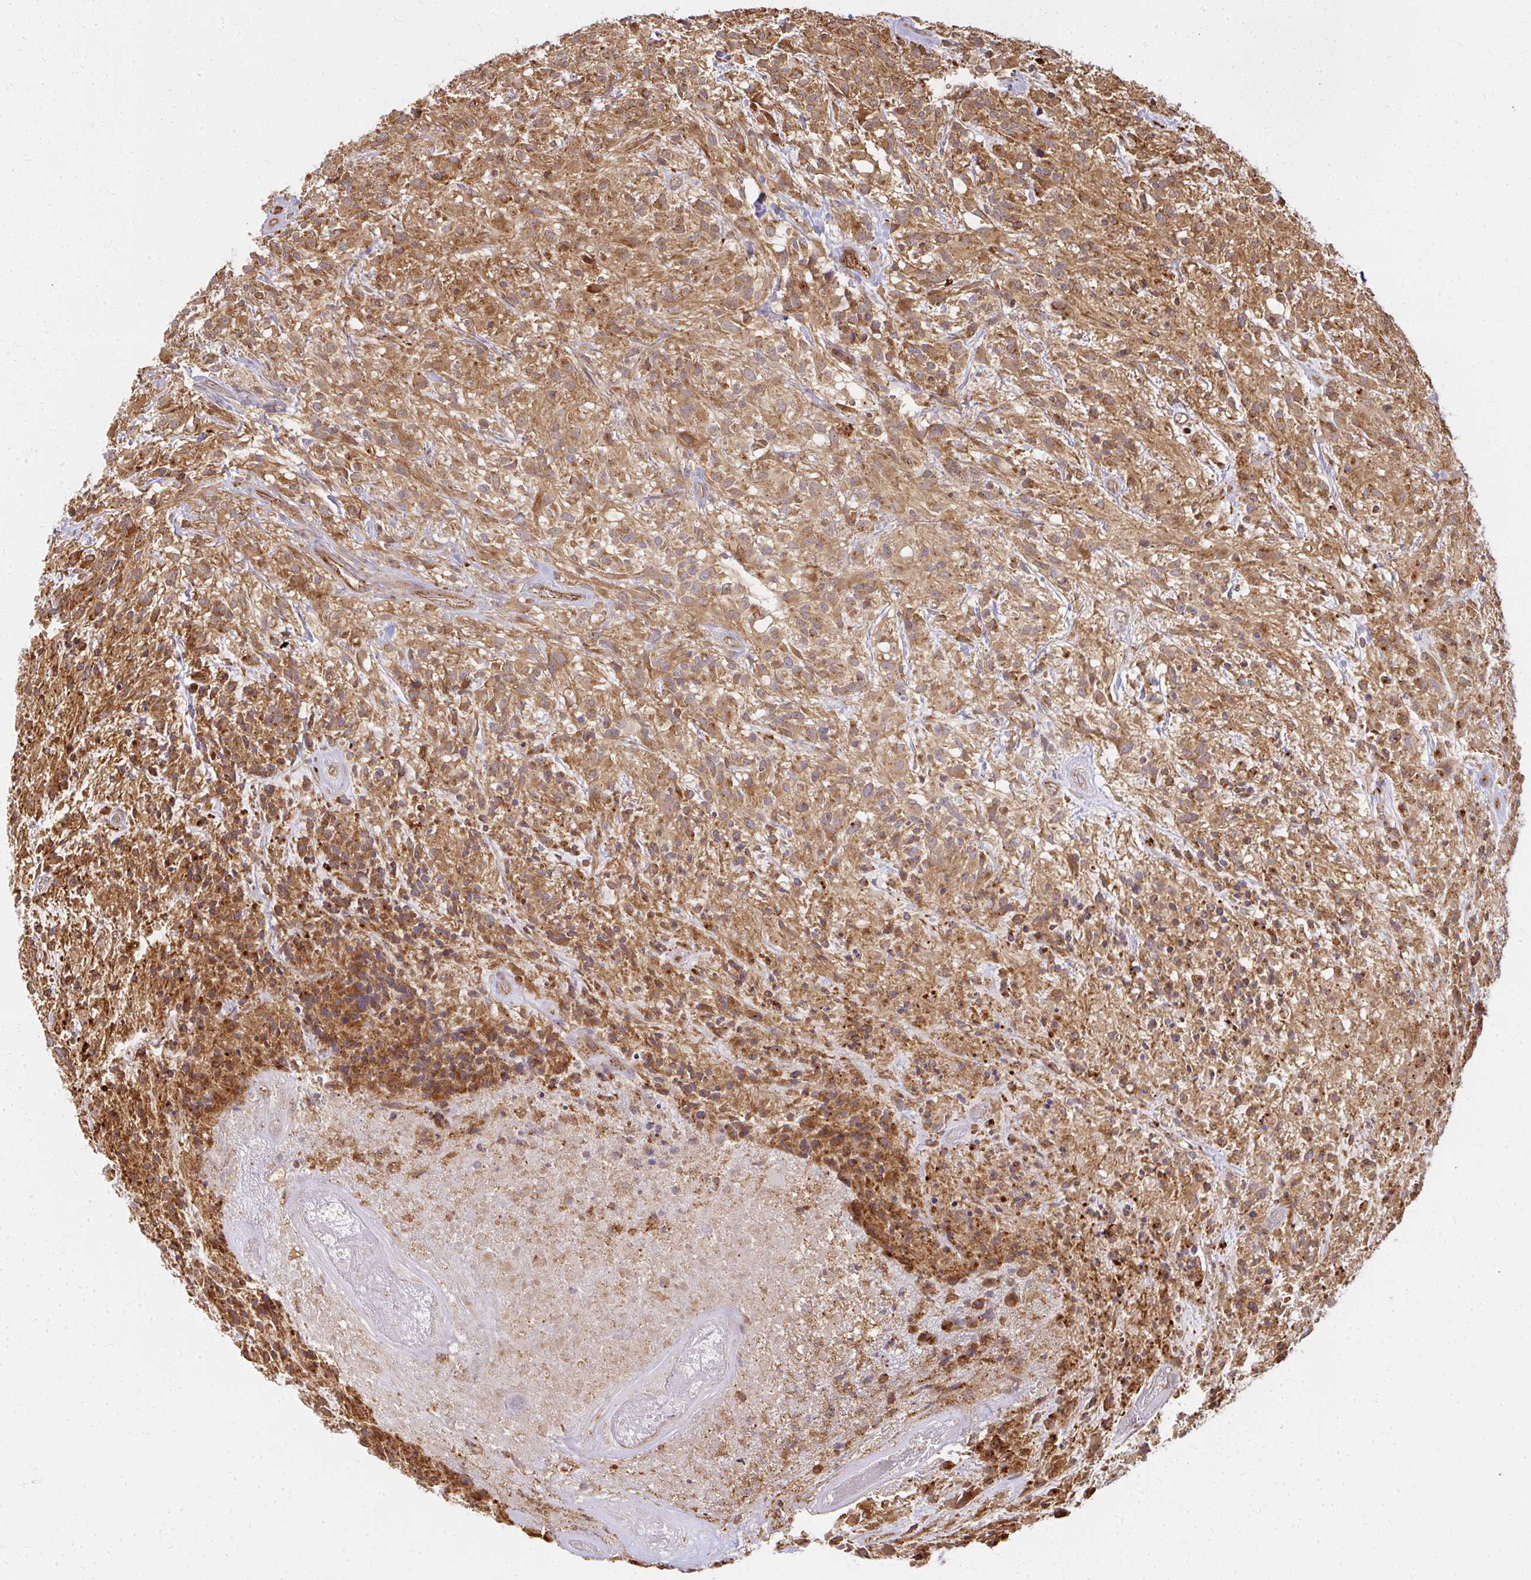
{"staining": {"intensity": "moderate", "quantity": ">75%", "location": "cytoplasmic/membranous"}, "tissue": "glioma", "cell_type": "Tumor cells", "image_type": "cancer", "snomed": [{"axis": "morphology", "description": "Glioma, malignant, High grade"}, {"axis": "topography", "description": "Brain"}], "caption": "A brown stain shows moderate cytoplasmic/membranous expression of a protein in human glioma tumor cells. (DAB = brown stain, brightfield microscopy at high magnification).", "gene": "GNS", "patient": {"sex": "female", "age": 67}}